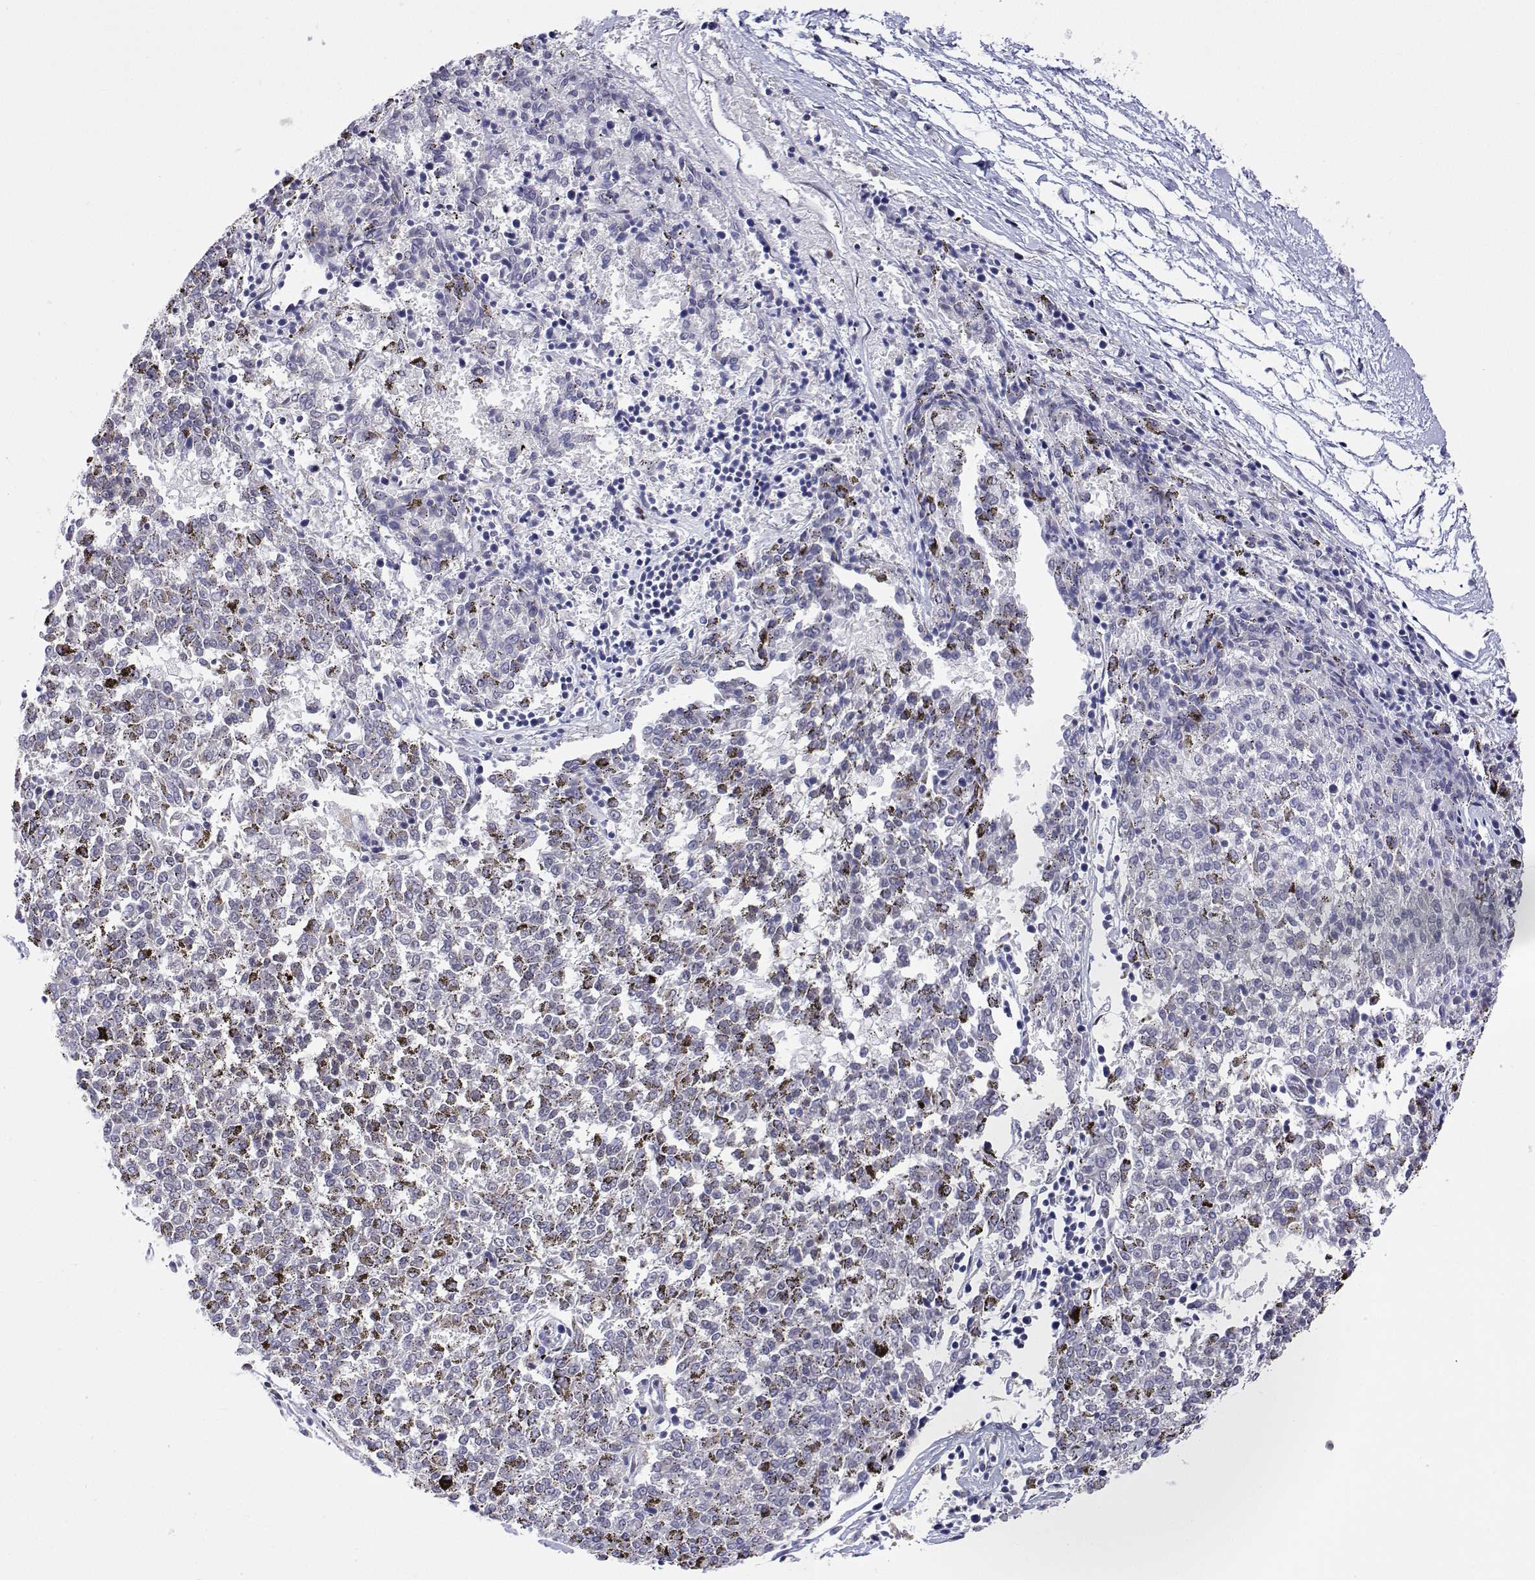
{"staining": {"intensity": "negative", "quantity": "none", "location": "none"}, "tissue": "melanoma", "cell_type": "Tumor cells", "image_type": "cancer", "snomed": [{"axis": "morphology", "description": "Malignant melanoma, NOS"}, {"axis": "topography", "description": "Skin"}], "caption": "This is an immunohistochemistry (IHC) image of human malignant melanoma. There is no positivity in tumor cells.", "gene": "ADAR", "patient": {"sex": "female", "age": 72}}